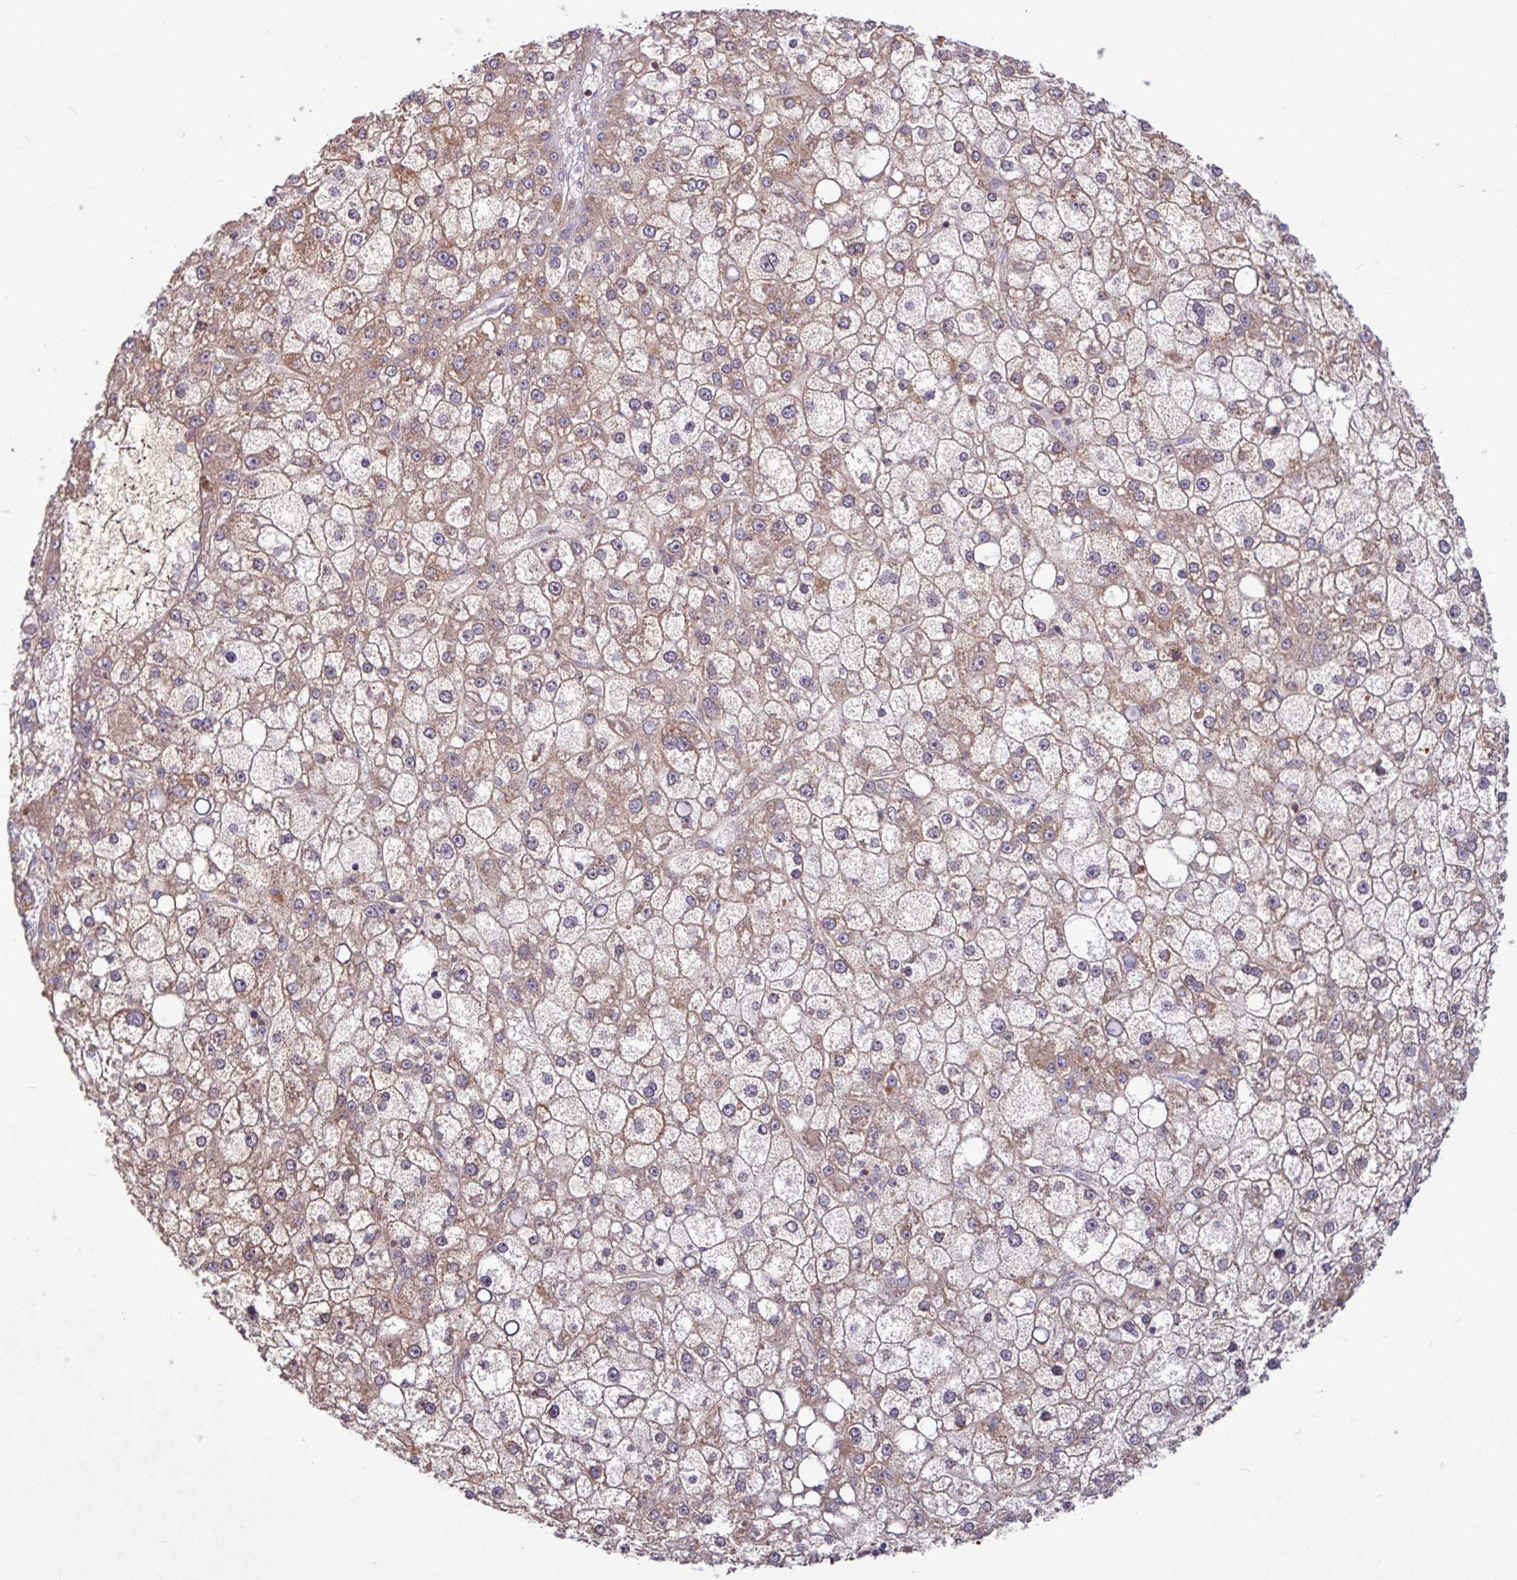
{"staining": {"intensity": "weak", "quantity": ">75%", "location": "cytoplasmic/membranous"}, "tissue": "liver cancer", "cell_type": "Tumor cells", "image_type": "cancer", "snomed": [{"axis": "morphology", "description": "Carcinoma, Hepatocellular, NOS"}, {"axis": "topography", "description": "Liver"}], "caption": "This image exhibits IHC staining of human hepatocellular carcinoma (liver), with low weak cytoplasmic/membranous staining in about >75% of tumor cells.", "gene": "B4GALNT4", "patient": {"sex": "male", "age": 67}}